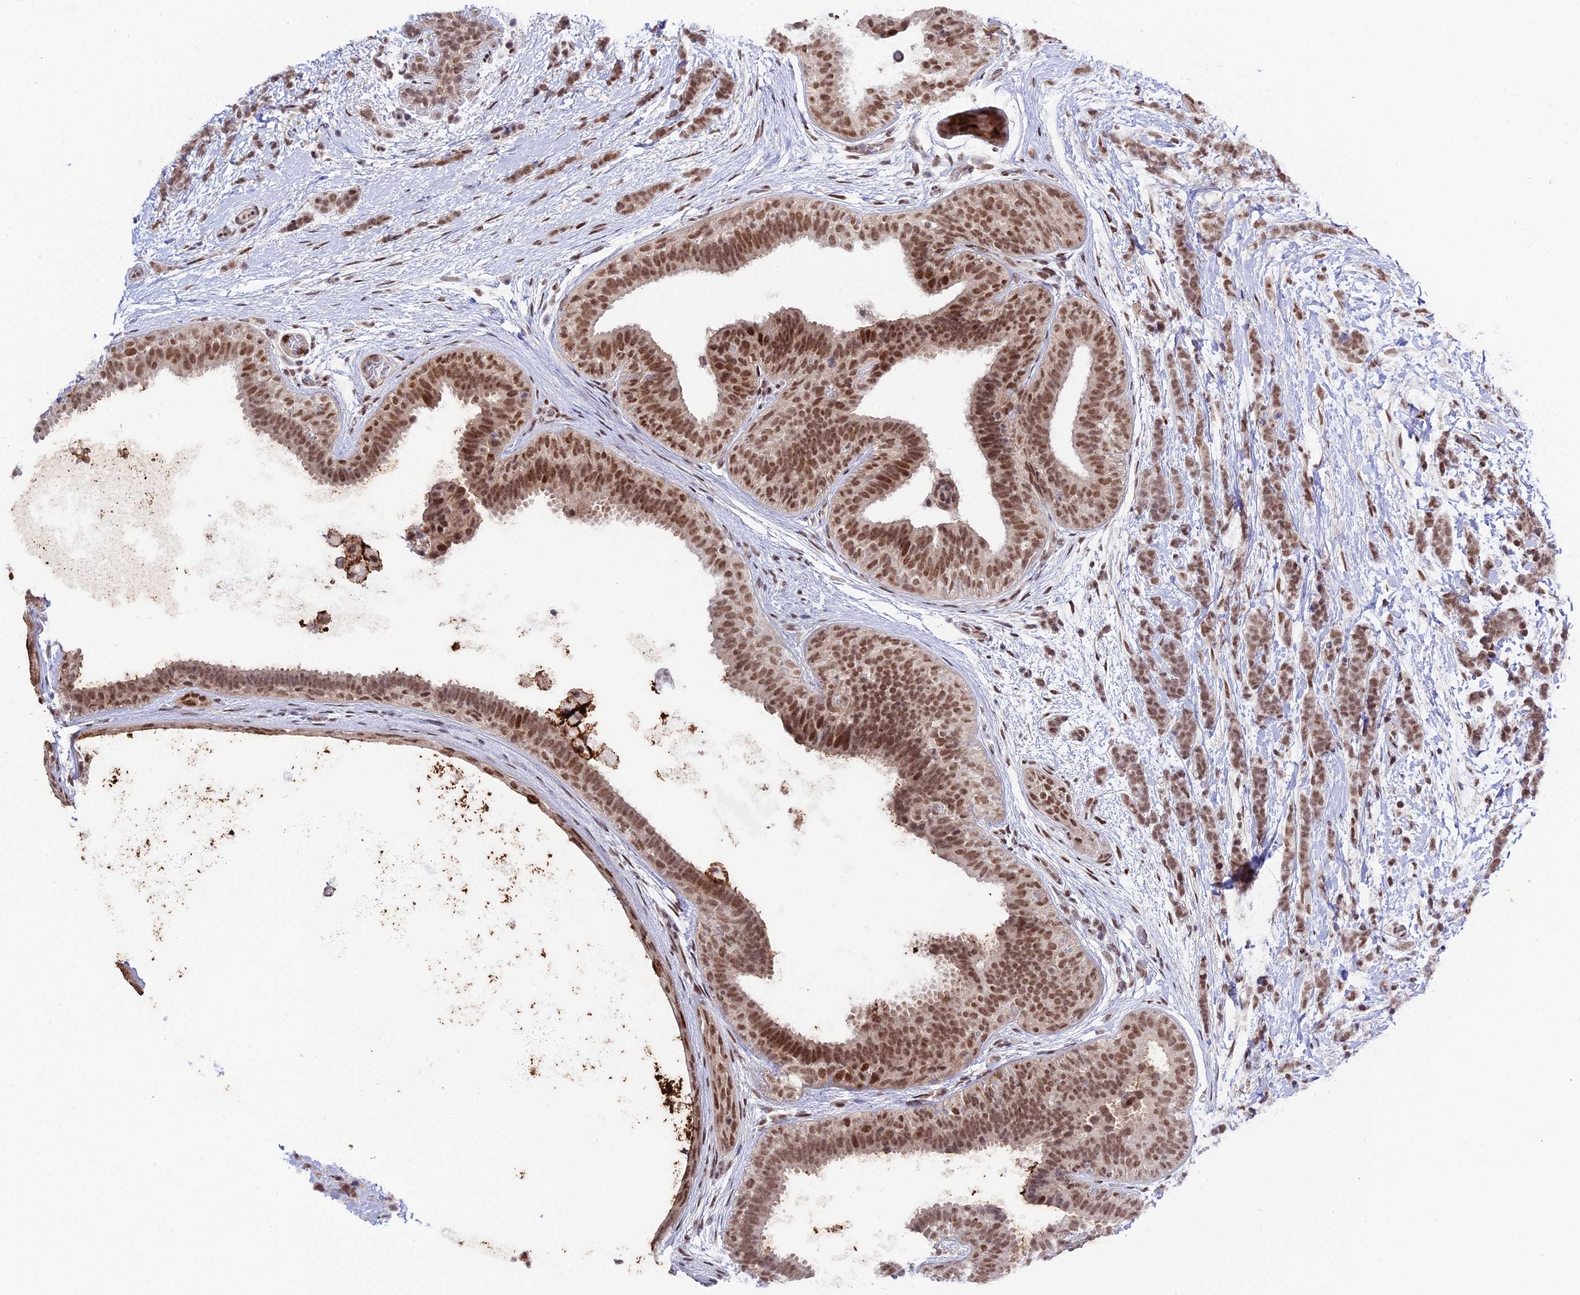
{"staining": {"intensity": "moderate", "quantity": ">75%", "location": "nuclear"}, "tissue": "breast cancer", "cell_type": "Tumor cells", "image_type": "cancer", "snomed": [{"axis": "morphology", "description": "Lobular carcinoma"}, {"axis": "topography", "description": "Breast"}], "caption": "Immunohistochemistry (IHC) micrograph of human breast cancer stained for a protein (brown), which displays medium levels of moderate nuclear expression in approximately >75% of tumor cells.", "gene": "SYT15", "patient": {"sex": "female", "age": 58}}